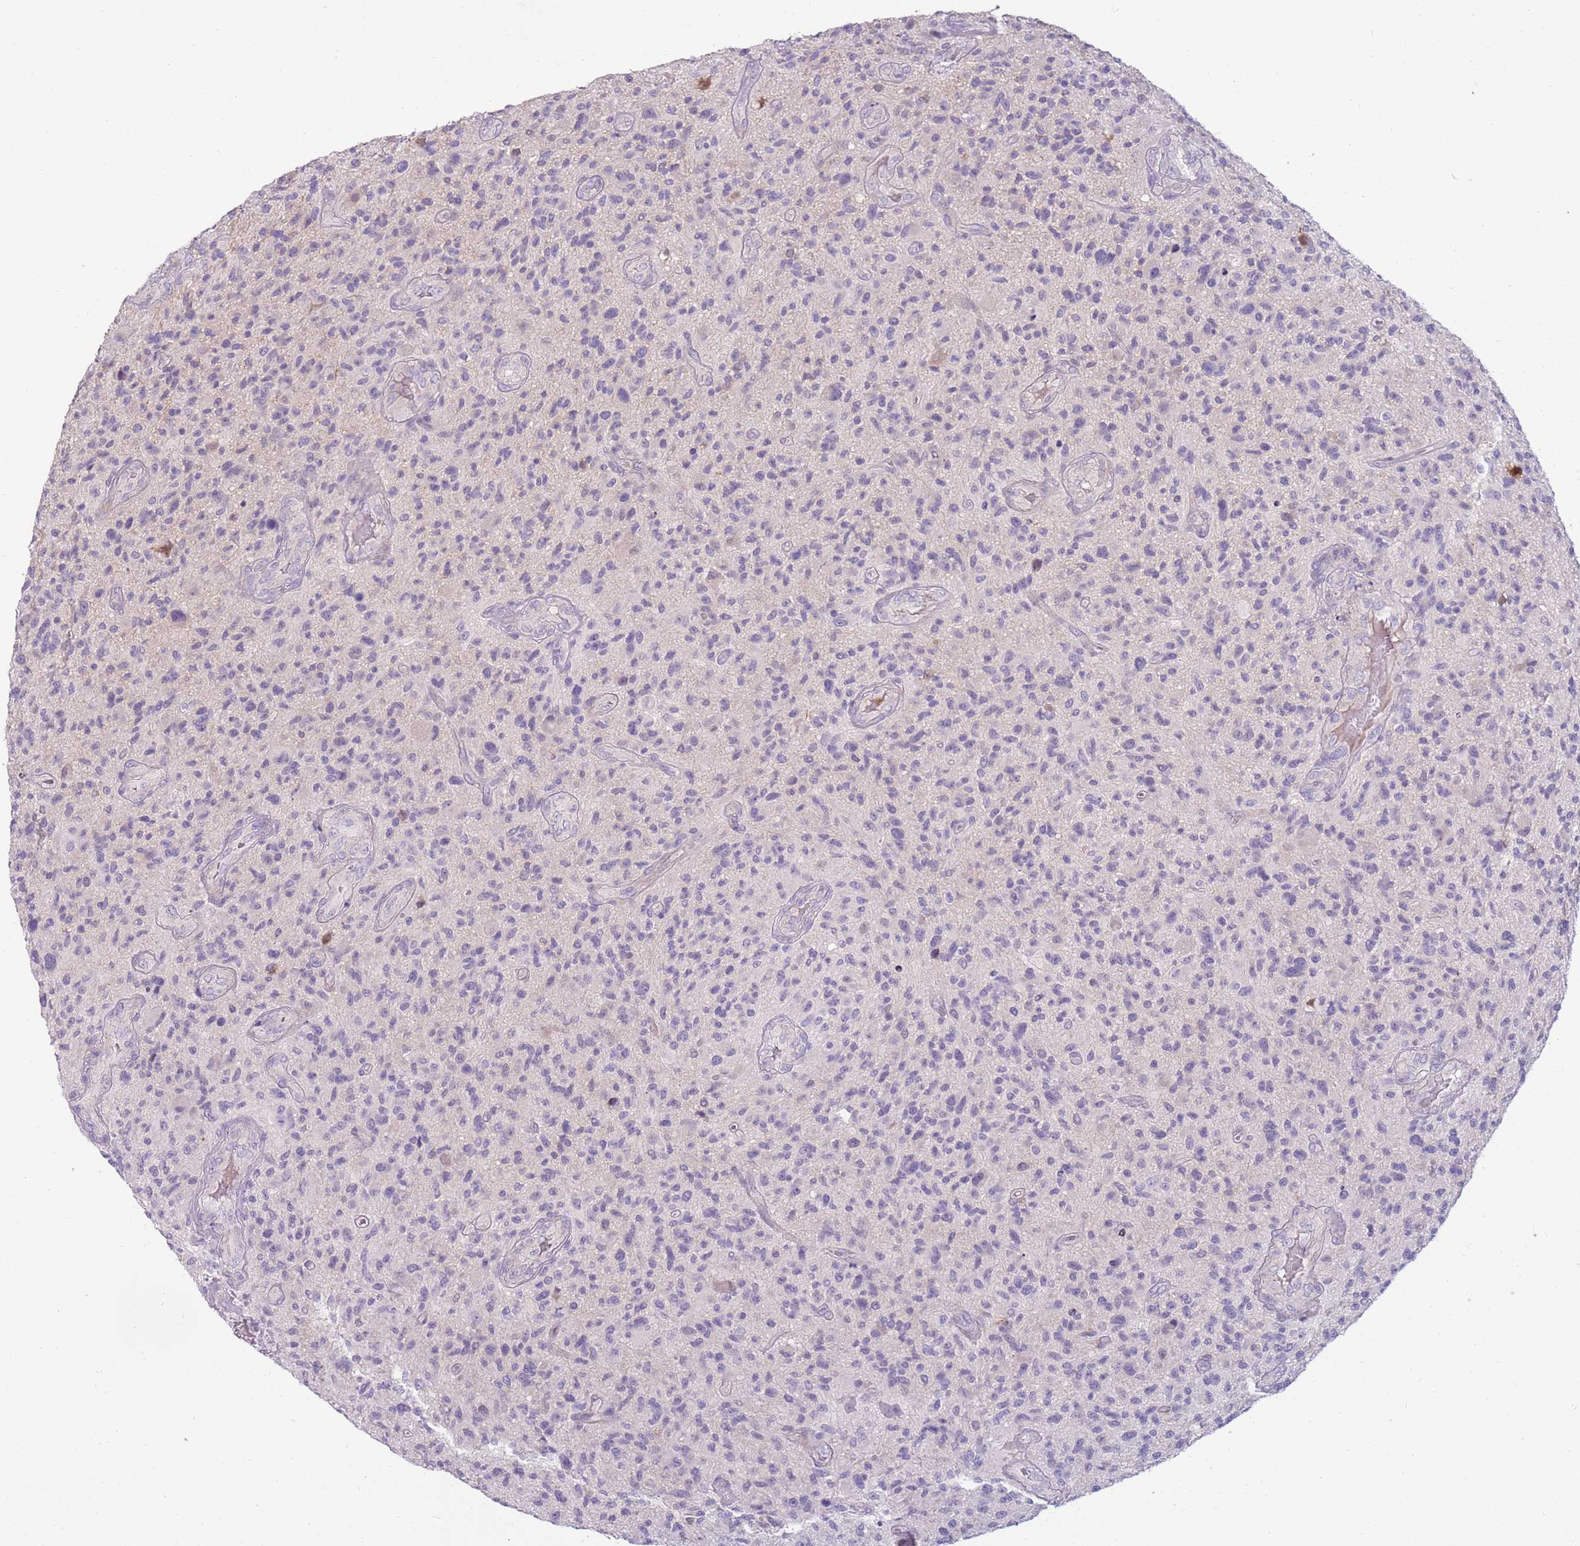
{"staining": {"intensity": "negative", "quantity": "none", "location": "none"}, "tissue": "glioma", "cell_type": "Tumor cells", "image_type": "cancer", "snomed": [{"axis": "morphology", "description": "Glioma, malignant, High grade"}, {"axis": "topography", "description": "Brain"}], "caption": "The immunohistochemistry (IHC) histopathology image has no significant staining in tumor cells of glioma tissue. (Stains: DAB immunohistochemistry with hematoxylin counter stain, Microscopy: brightfield microscopy at high magnification).", "gene": "ARHGAP5", "patient": {"sex": "male", "age": 47}}